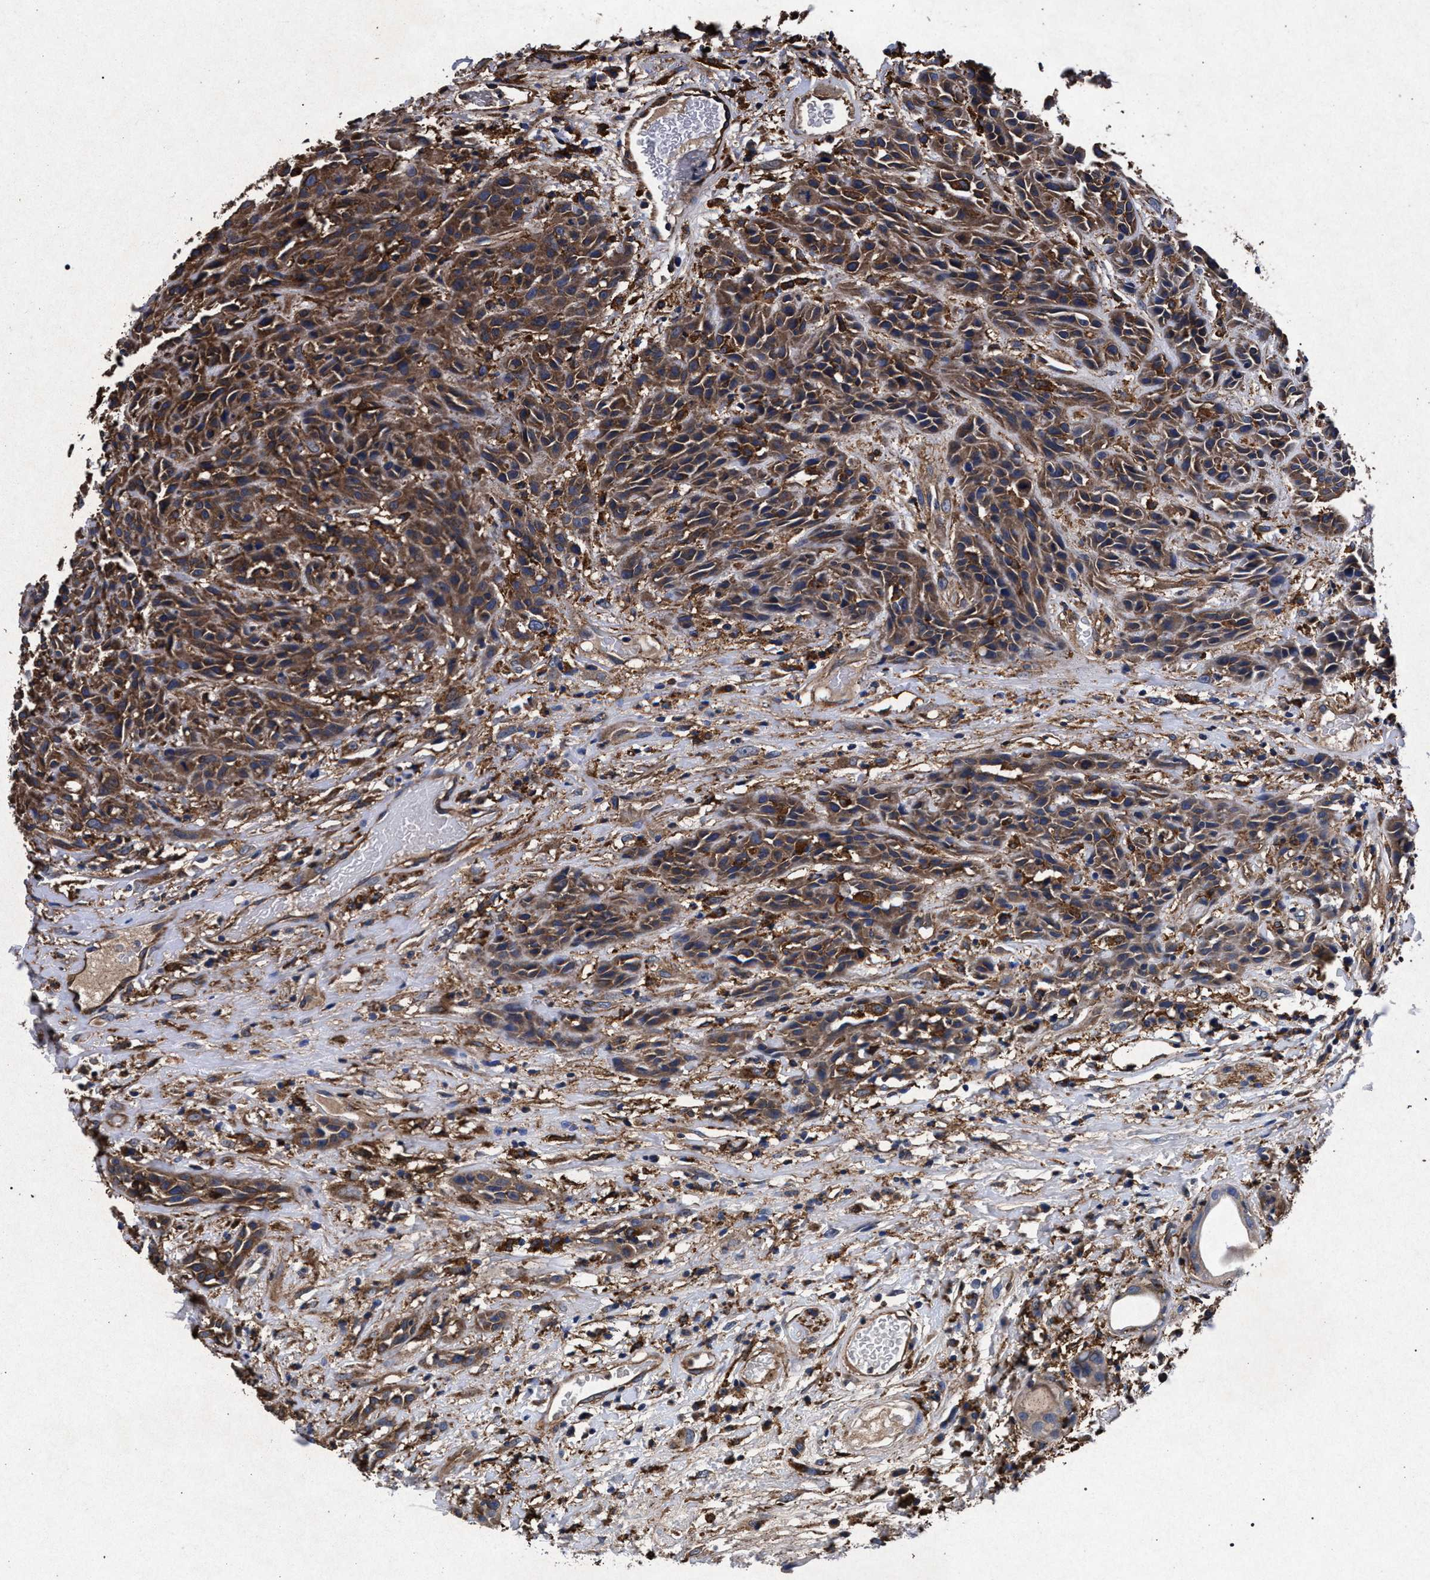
{"staining": {"intensity": "moderate", "quantity": ">75%", "location": "cytoplasmic/membranous"}, "tissue": "head and neck cancer", "cell_type": "Tumor cells", "image_type": "cancer", "snomed": [{"axis": "morphology", "description": "Normal tissue, NOS"}, {"axis": "morphology", "description": "Squamous cell carcinoma, NOS"}, {"axis": "topography", "description": "Cartilage tissue"}, {"axis": "topography", "description": "Head-Neck"}], "caption": "Protein expression by immunohistochemistry (IHC) exhibits moderate cytoplasmic/membranous staining in approximately >75% of tumor cells in head and neck cancer (squamous cell carcinoma).", "gene": "MARCKS", "patient": {"sex": "male", "age": 62}}